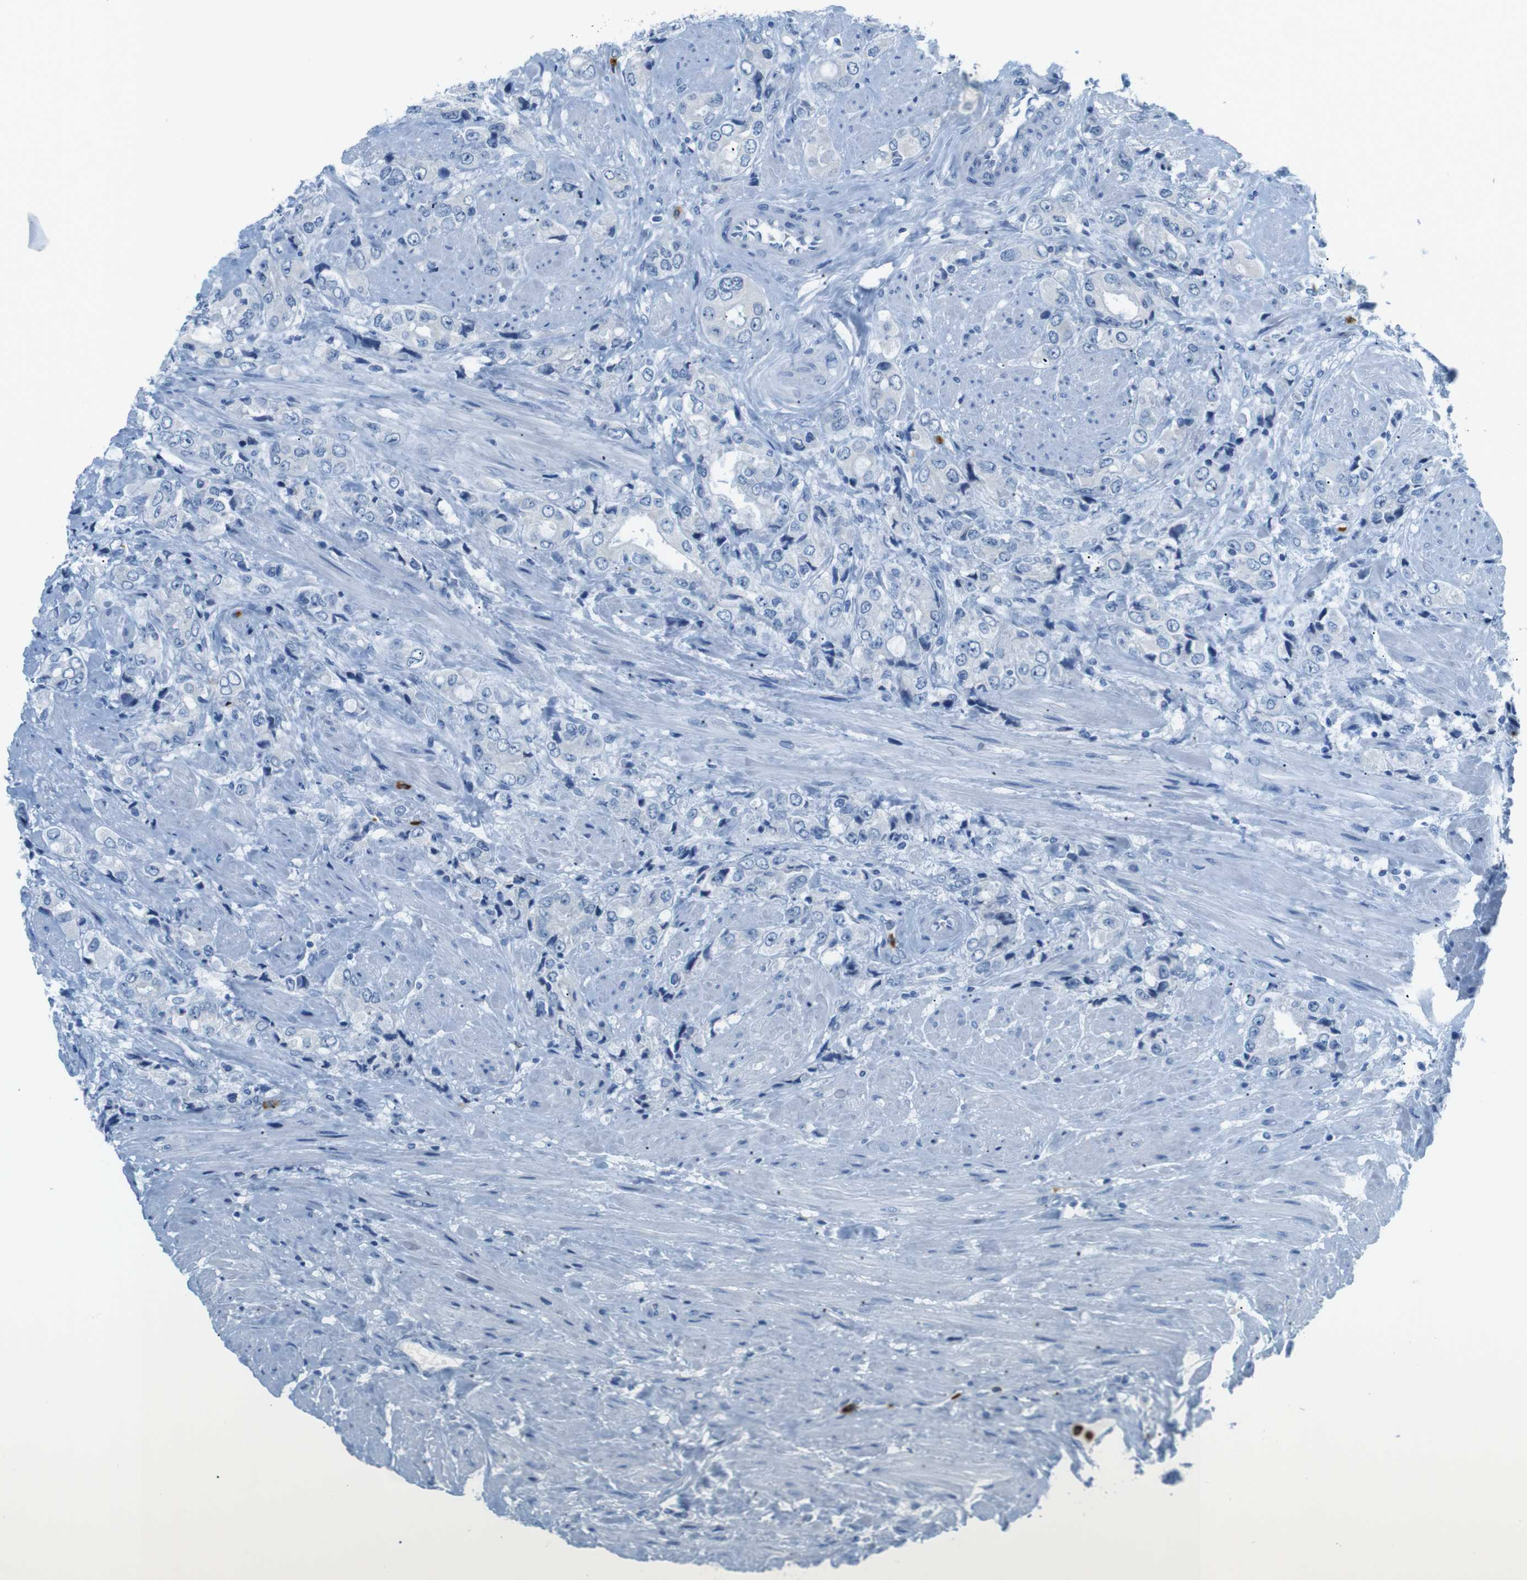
{"staining": {"intensity": "negative", "quantity": "none", "location": "none"}, "tissue": "prostate cancer", "cell_type": "Tumor cells", "image_type": "cancer", "snomed": [{"axis": "morphology", "description": "Adenocarcinoma, High grade"}, {"axis": "topography", "description": "Prostate"}], "caption": "Tumor cells are negative for brown protein staining in prostate cancer. (Immunohistochemistry, brightfield microscopy, high magnification).", "gene": "MCEMP1", "patient": {"sex": "male", "age": 61}}